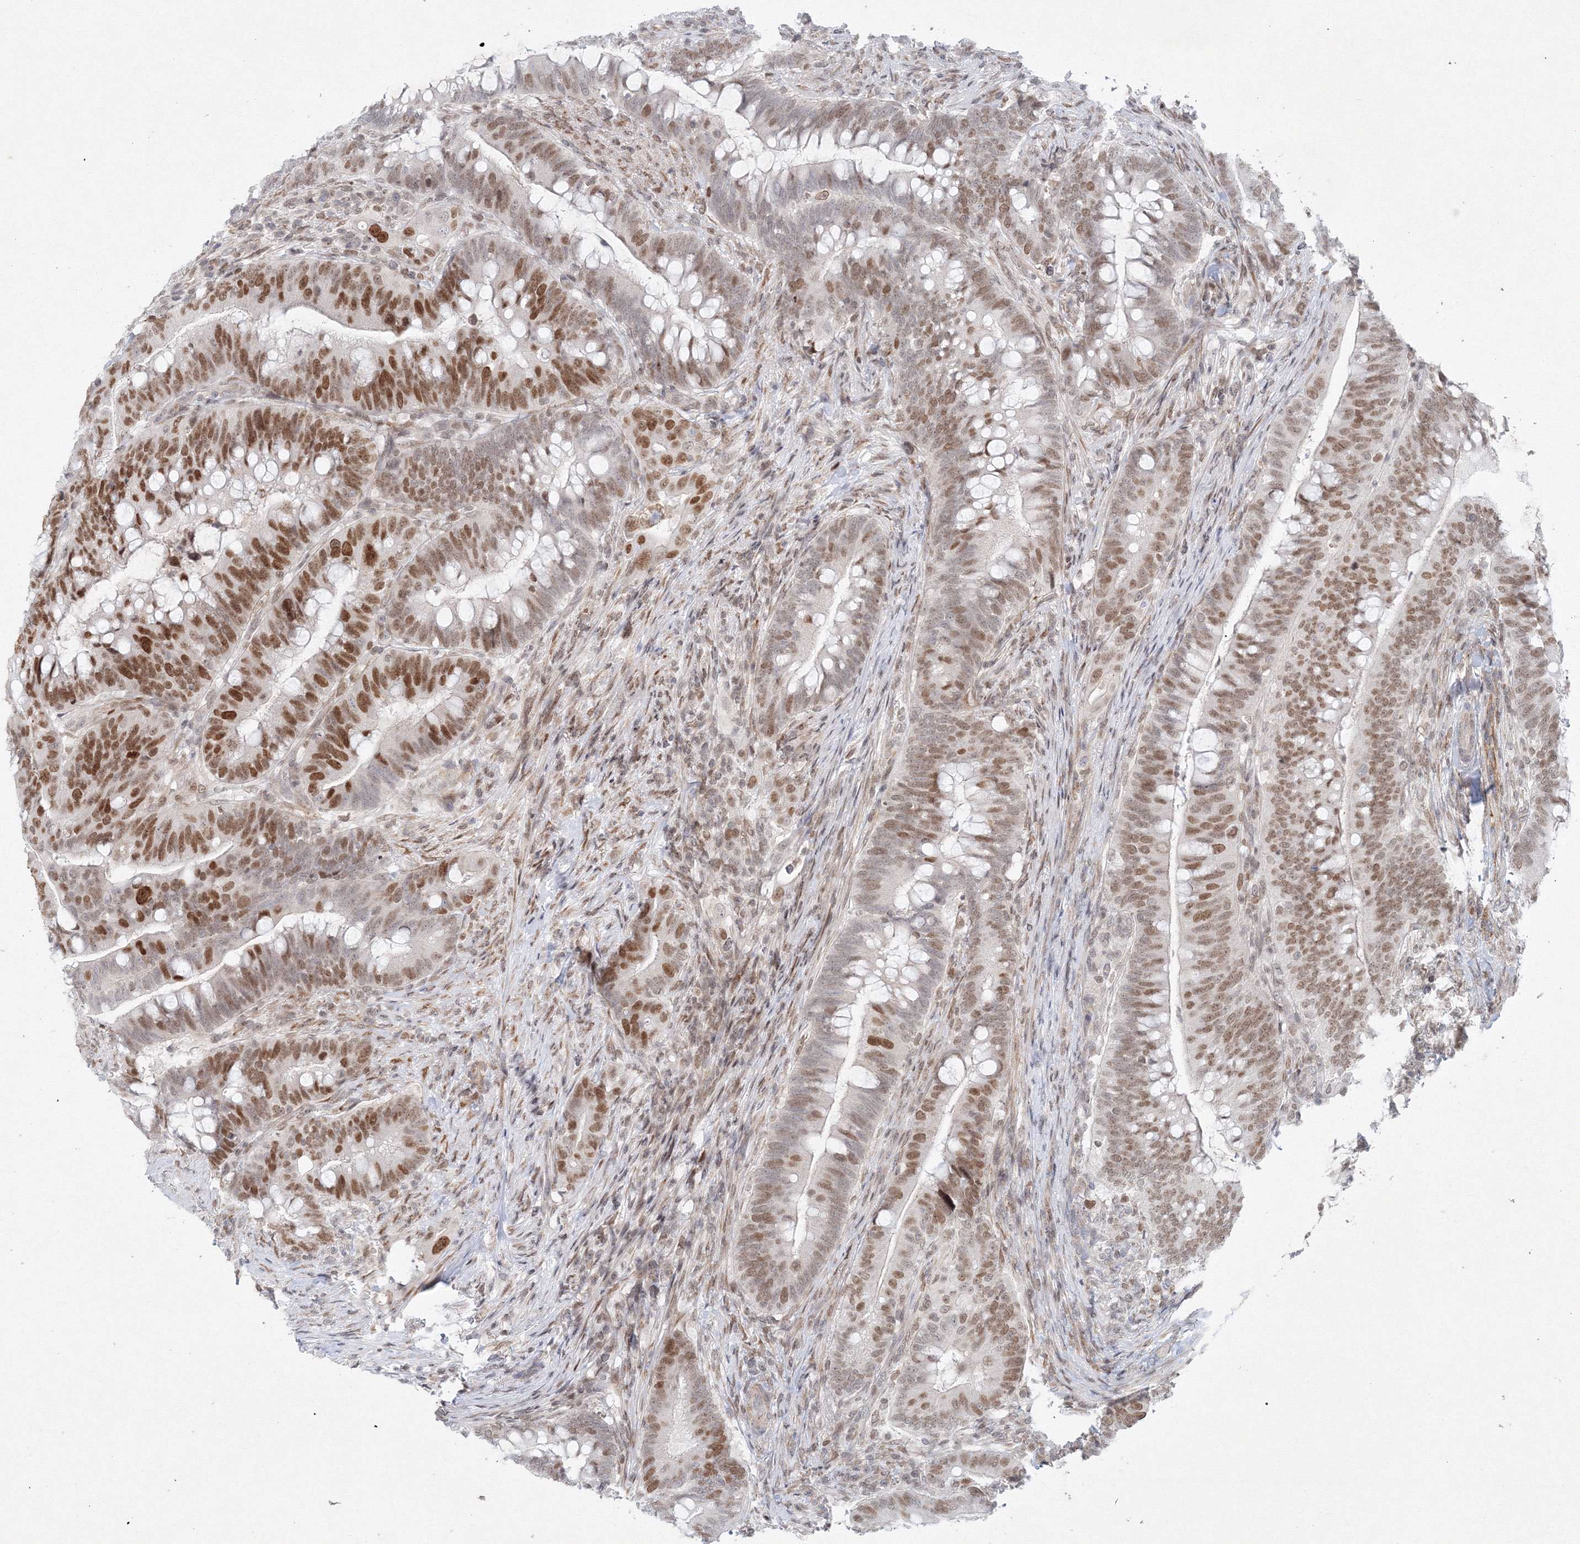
{"staining": {"intensity": "moderate", "quantity": "25%-75%", "location": "nuclear"}, "tissue": "colorectal cancer", "cell_type": "Tumor cells", "image_type": "cancer", "snomed": [{"axis": "morphology", "description": "Adenocarcinoma, NOS"}, {"axis": "topography", "description": "Colon"}], "caption": "Brown immunohistochemical staining in colorectal cancer displays moderate nuclear staining in about 25%-75% of tumor cells.", "gene": "KIF4A", "patient": {"sex": "female", "age": 66}}